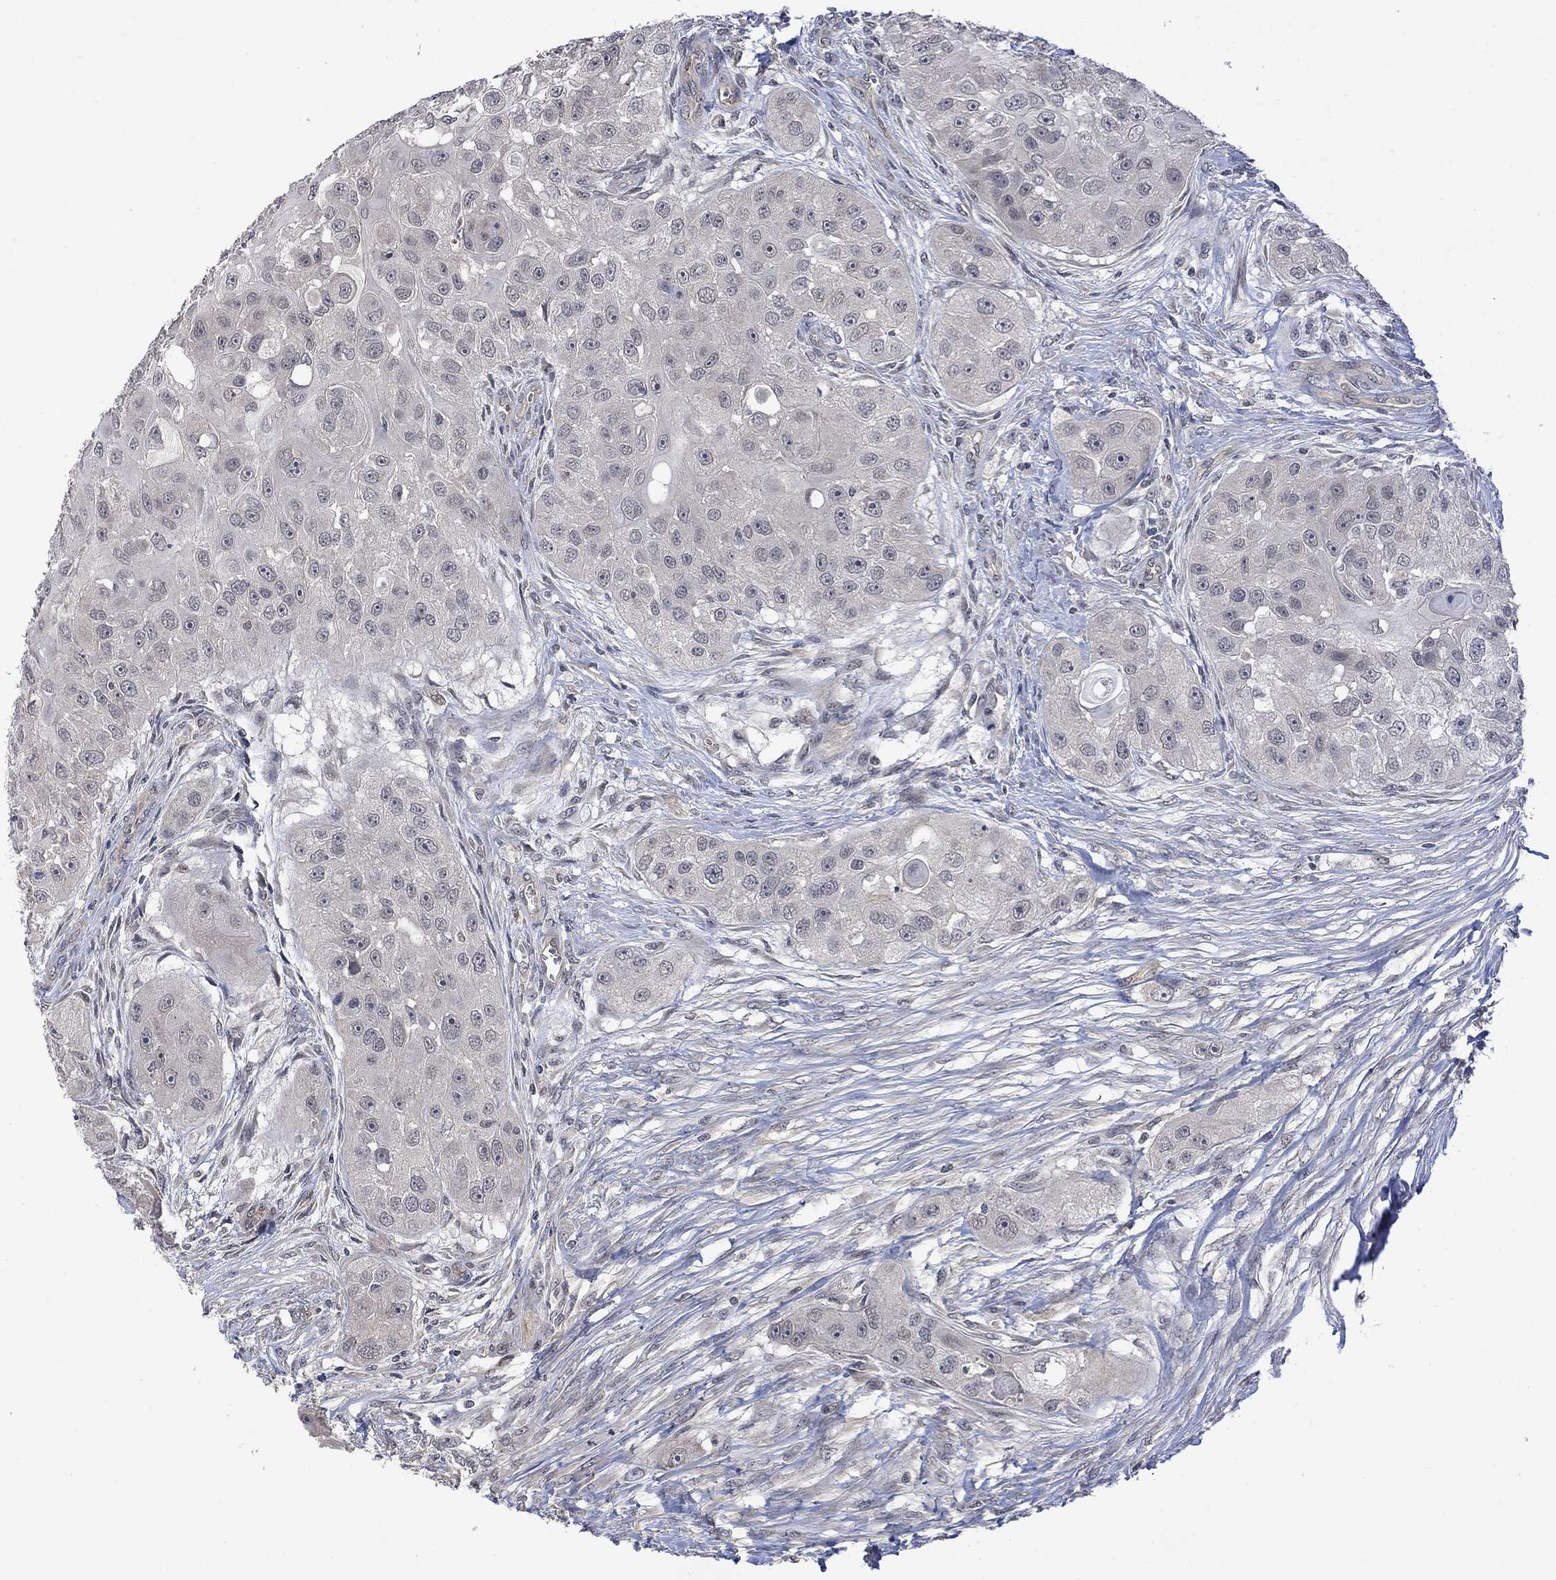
{"staining": {"intensity": "negative", "quantity": "none", "location": "none"}, "tissue": "head and neck cancer", "cell_type": "Tumor cells", "image_type": "cancer", "snomed": [{"axis": "morphology", "description": "Normal tissue, NOS"}, {"axis": "morphology", "description": "Squamous cell carcinoma, NOS"}, {"axis": "topography", "description": "Skeletal muscle"}, {"axis": "topography", "description": "Head-Neck"}], "caption": "IHC of human head and neck squamous cell carcinoma reveals no expression in tumor cells. Nuclei are stained in blue.", "gene": "GRIN2D", "patient": {"sex": "male", "age": 51}}